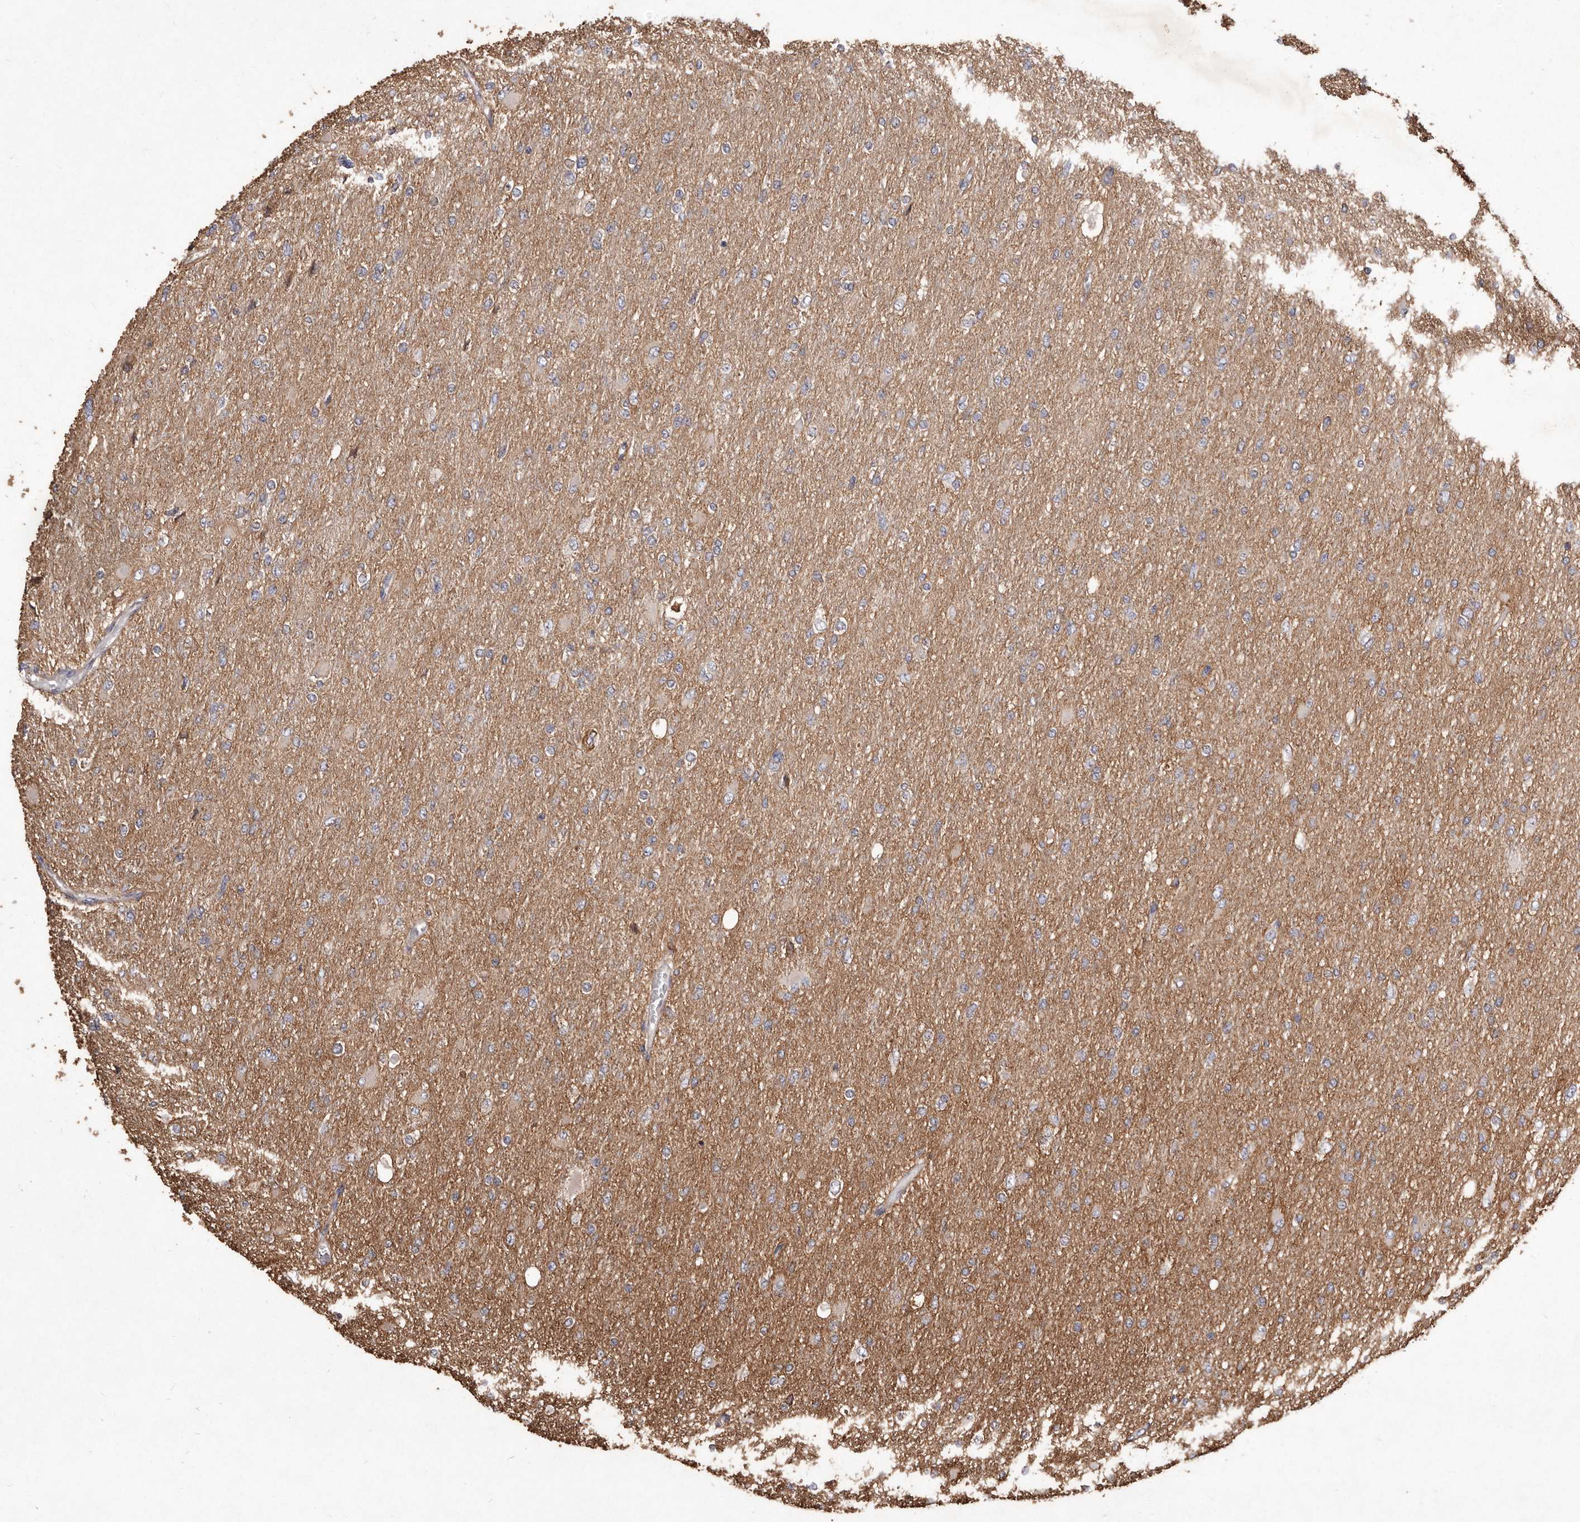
{"staining": {"intensity": "weak", "quantity": "<25%", "location": "cytoplasmic/membranous"}, "tissue": "glioma", "cell_type": "Tumor cells", "image_type": "cancer", "snomed": [{"axis": "morphology", "description": "Glioma, malignant, High grade"}, {"axis": "topography", "description": "Cerebral cortex"}], "caption": "This is a image of immunohistochemistry staining of glioma, which shows no expression in tumor cells.", "gene": "STEAP2", "patient": {"sex": "female", "age": 36}}